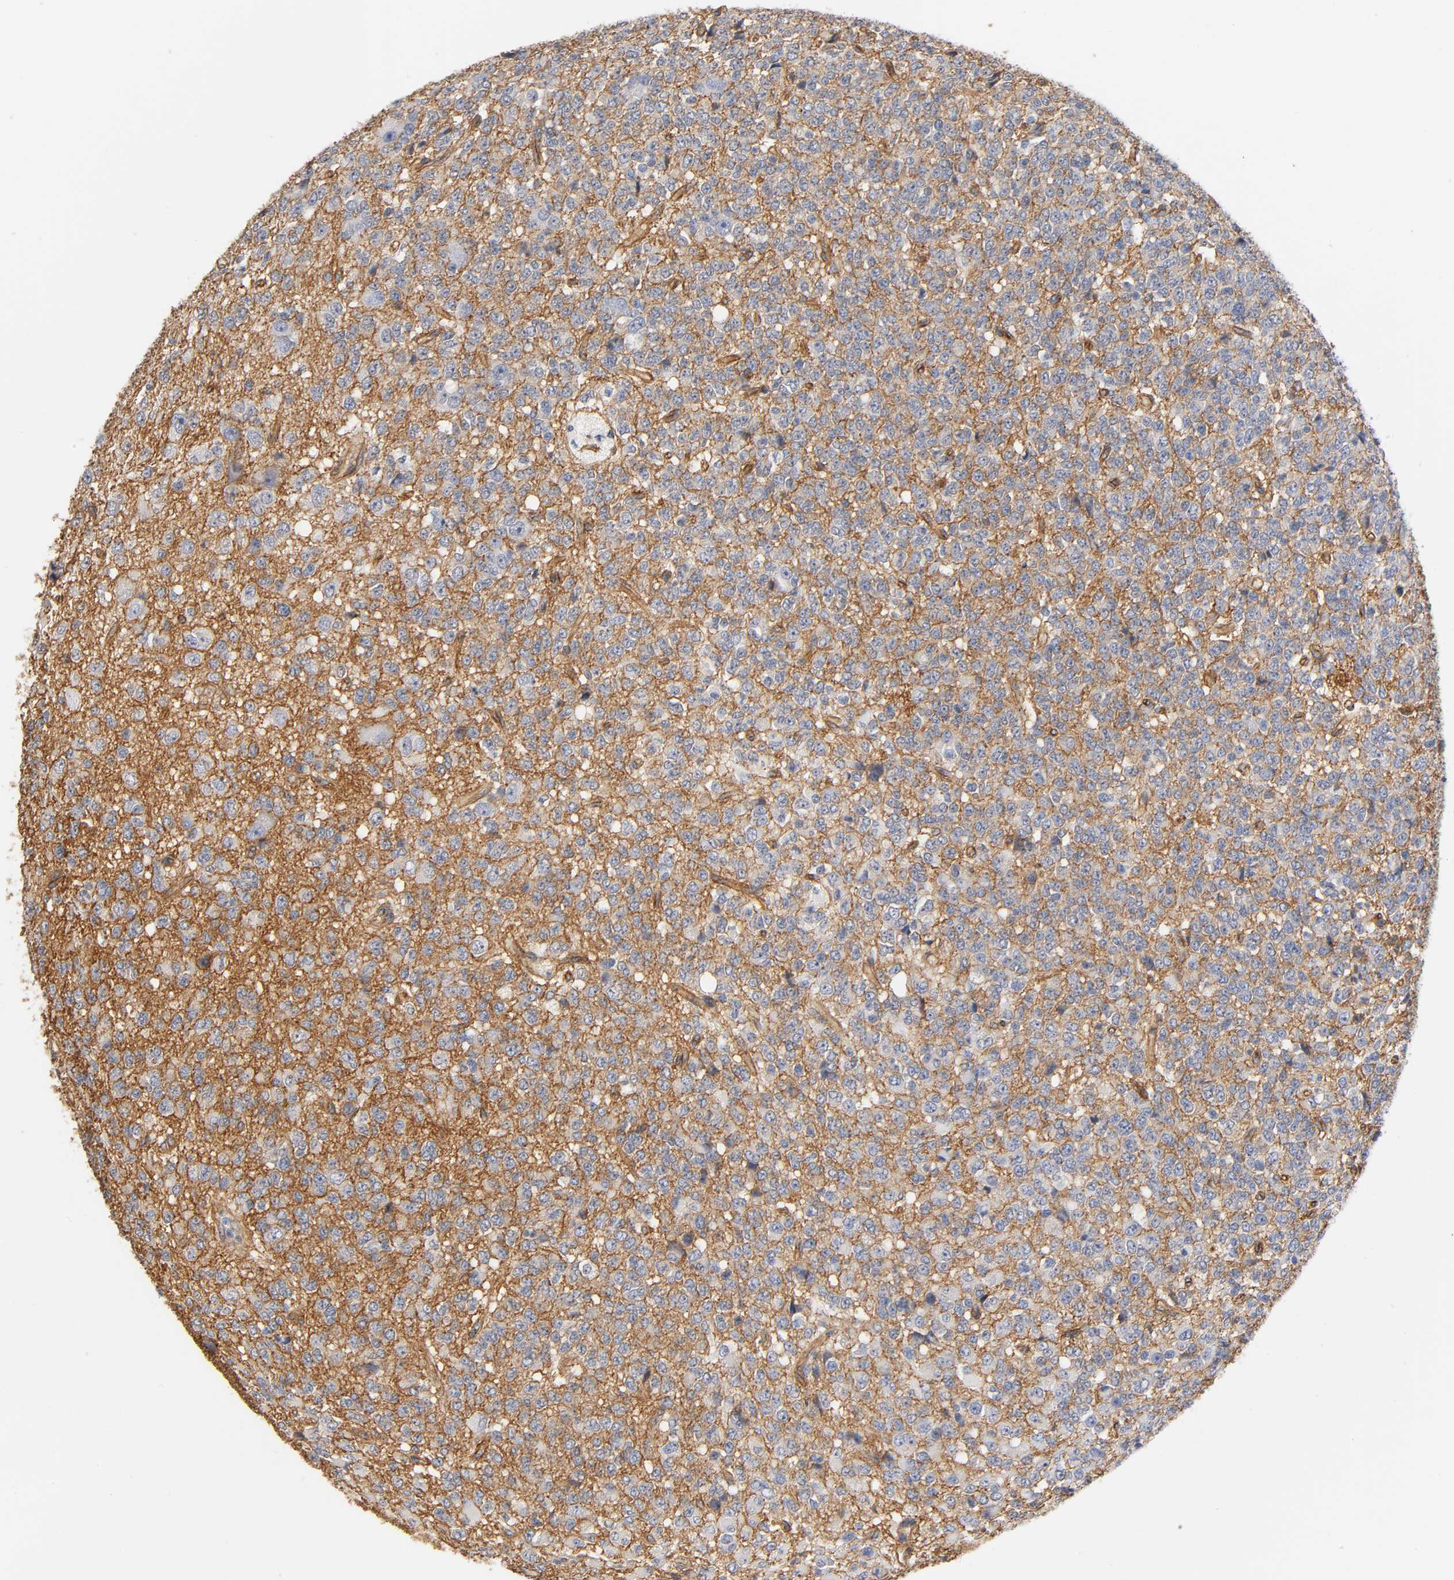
{"staining": {"intensity": "weak", "quantity": "25%-75%", "location": "cytoplasmic/membranous"}, "tissue": "glioma", "cell_type": "Tumor cells", "image_type": "cancer", "snomed": [{"axis": "morphology", "description": "Glioma, malignant, High grade"}, {"axis": "topography", "description": "pancreas cauda"}], "caption": "IHC micrograph of glioma stained for a protein (brown), which displays low levels of weak cytoplasmic/membranous expression in about 25%-75% of tumor cells.", "gene": "SPTAN1", "patient": {"sex": "male", "age": 60}}